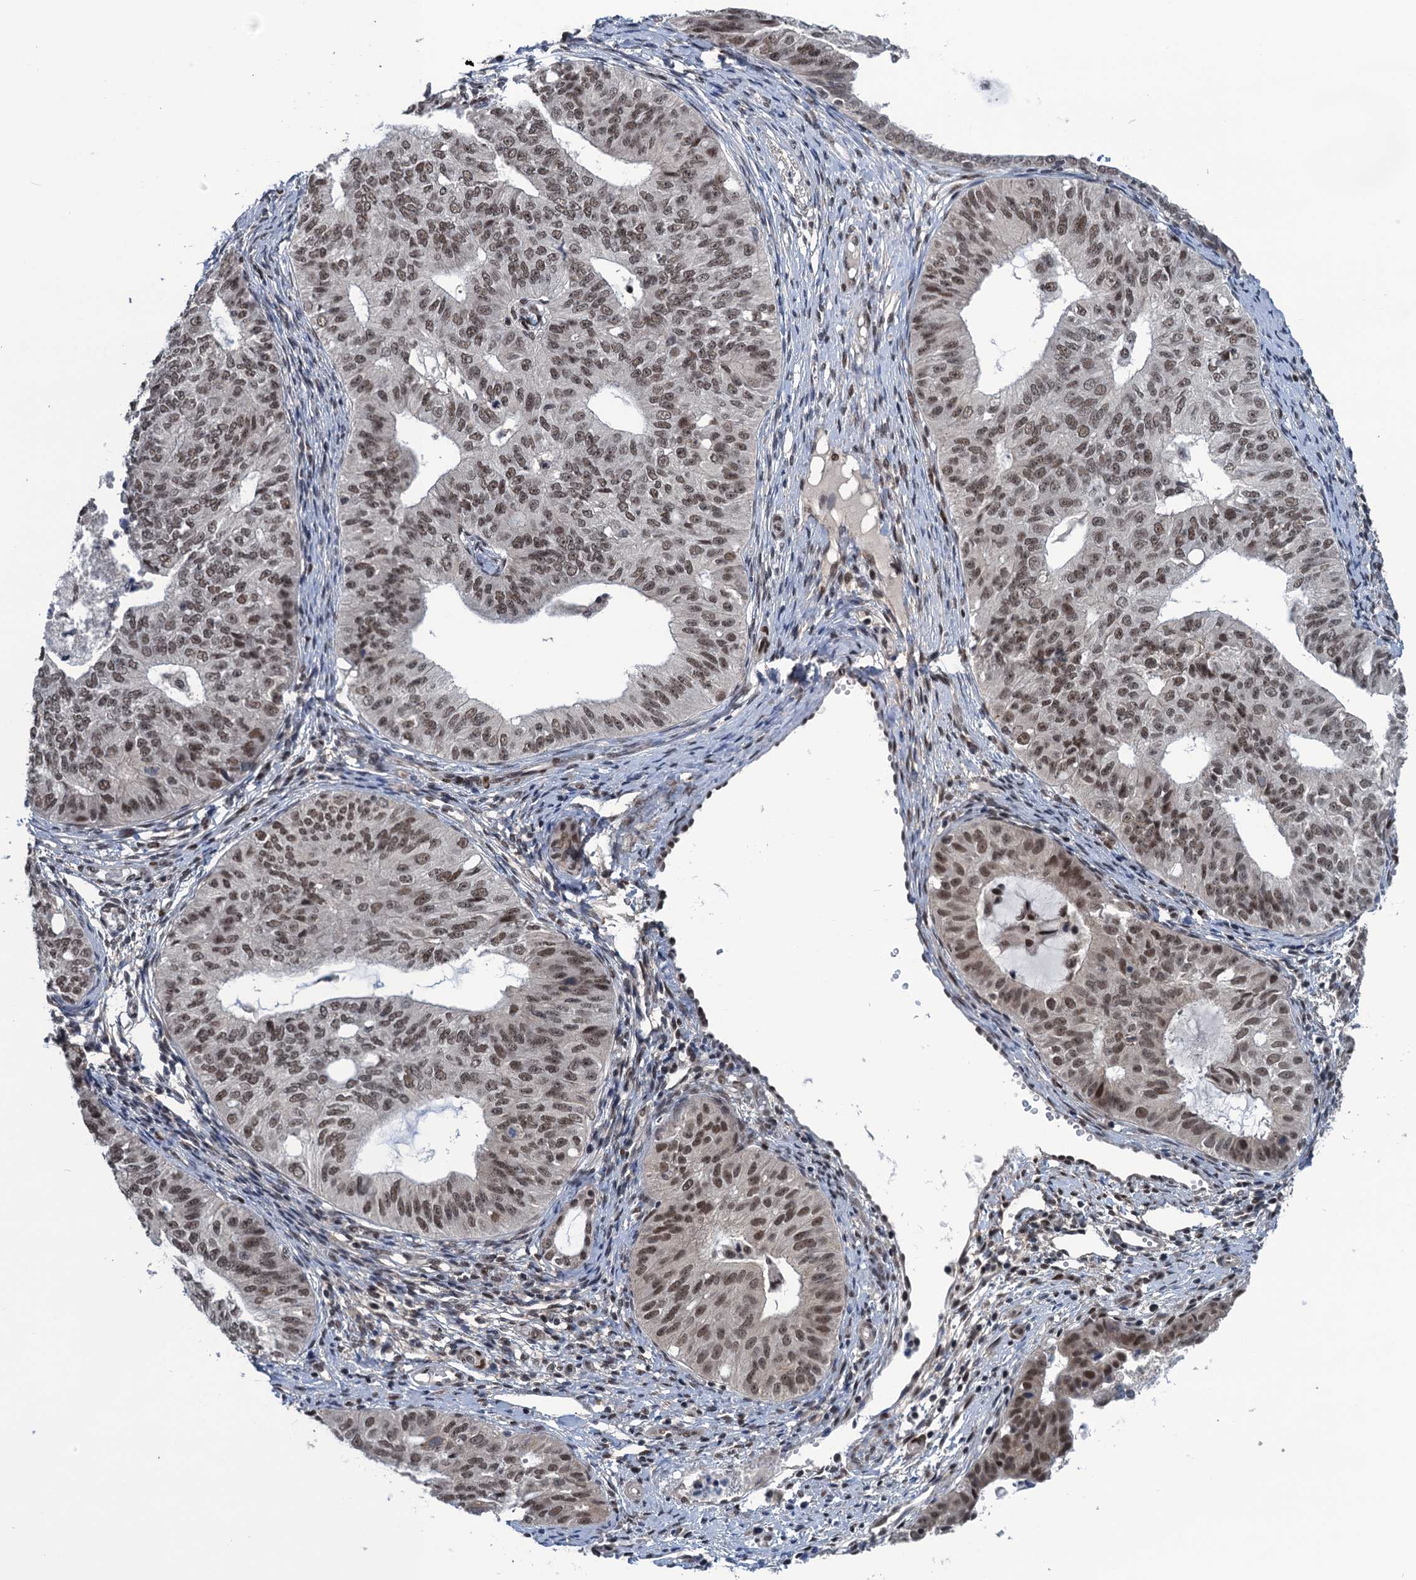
{"staining": {"intensity": "moderate", "quantity": ">75%", "location": "nuclear"}, "tissue": "endometrial cancer", "cell_type": "Tumor cells", "image_type": "cancer", "snomed": [{"axis": "morphology", "description": "Adenocarcinoma, NOS"}, {"axis": "topography", "description": "Endometrium"}], "caption": "Brown immunohistochemical staining in human adenocarcinoma (endometrial) reveals moderate nuclear expression in about >75% of tumor cells.", "gene": "SAE1", "patient": {"sex": "female", "age": 32}}